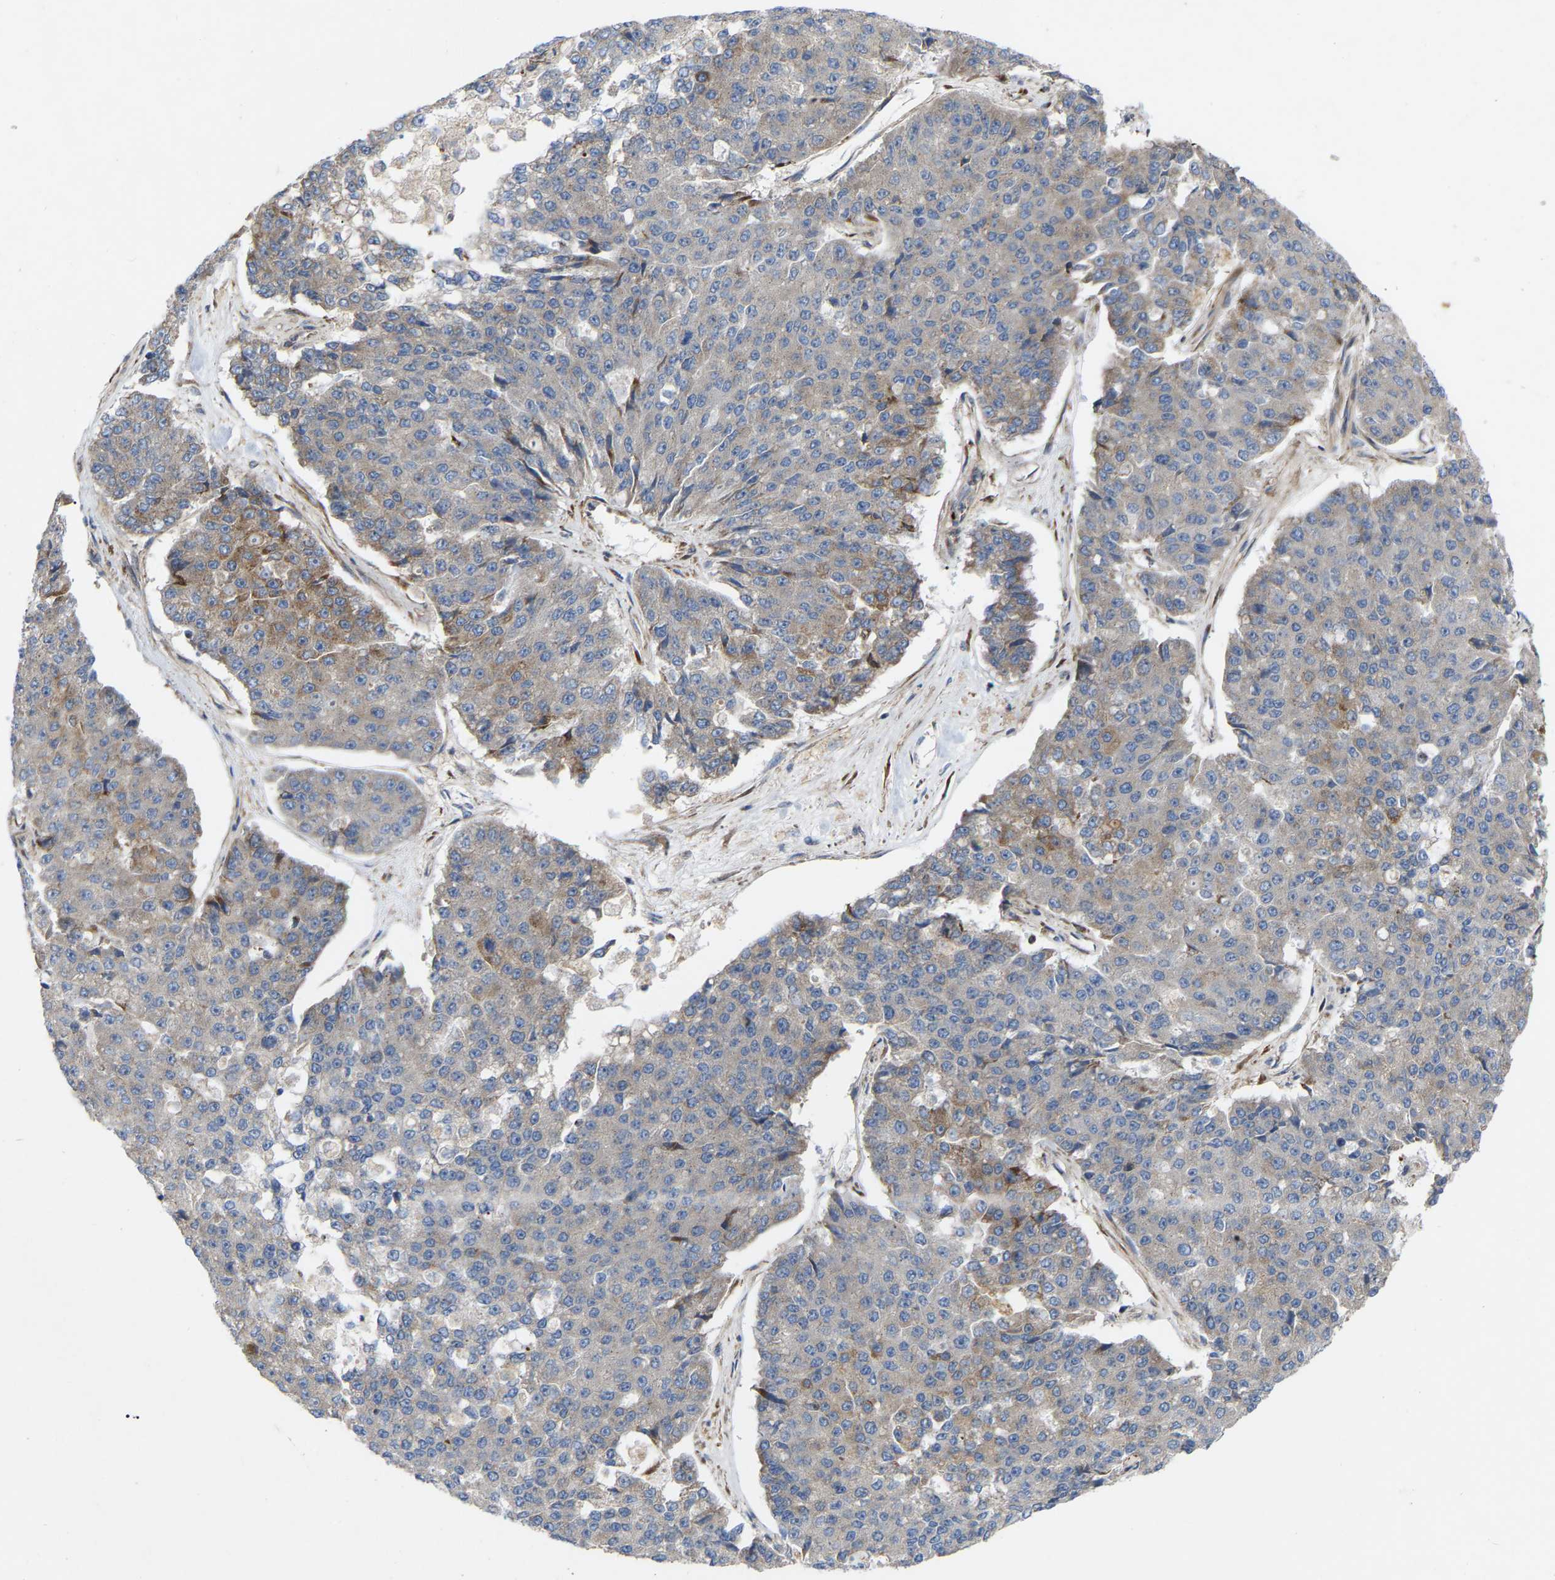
{"staining": {"intensity": "moderate", "quantity": "<25%", "location": "cytoplasmic/membranous"}, "tissue": "pancreatic cancer", "cell_type": "Tumor cells", "image_type": "cancer", "snomed": [{"axis": "morphology", "description": "Adenocarcinoma, NOS"}, {"axis": "topography", "description": "Pancreas"}], "caption": "High-power microscopy captured an IHC histopathology image of adenocarcinoma (pancreatic), revealing moderate cytoplasmic/membranous positivity in about <25% of tumor cells.", "gene": "TOR1B", "patient": {"sex": "male", "age": 50}}